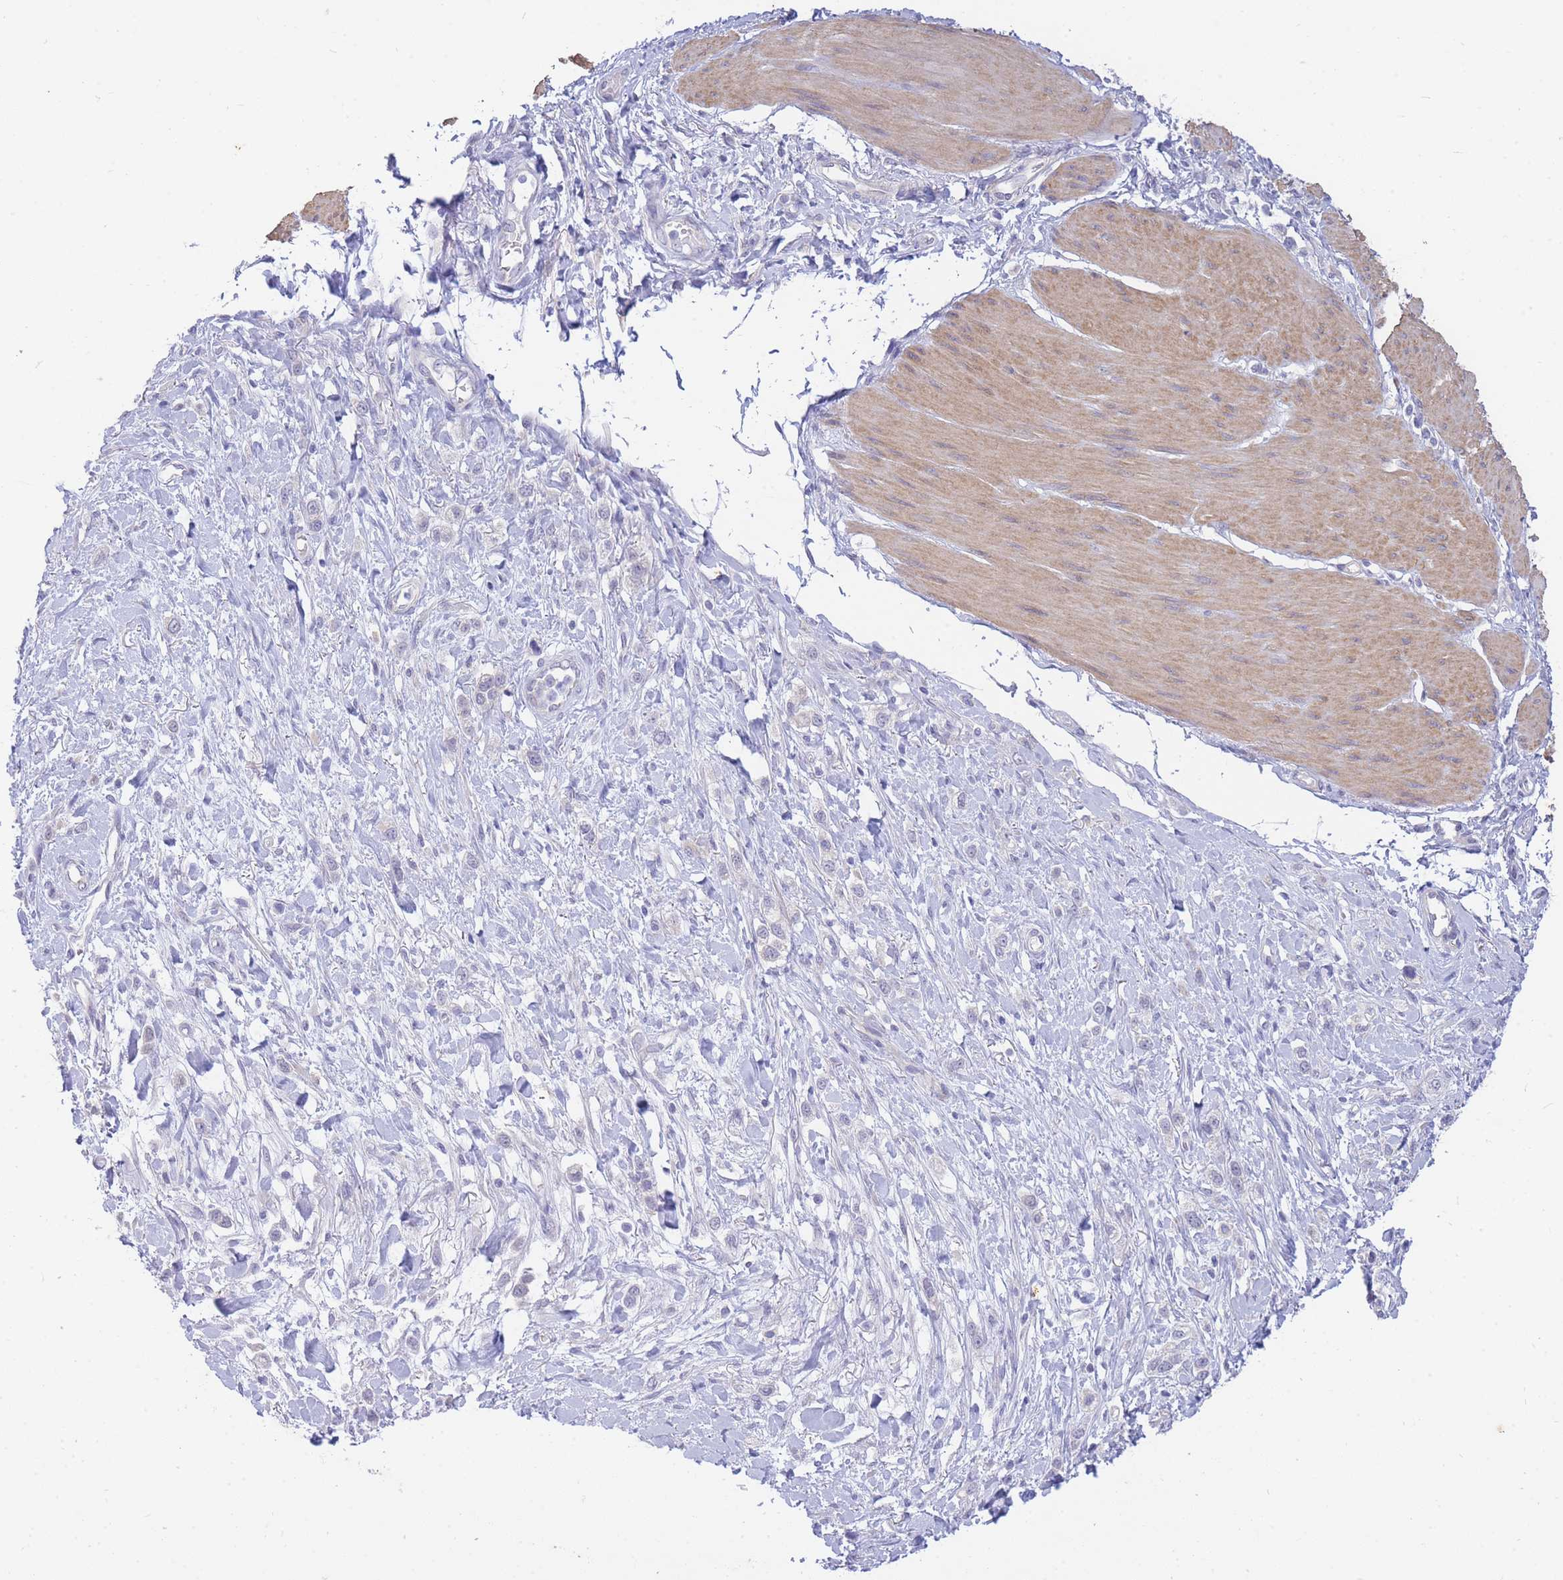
{"staining": {"intensity": "negative", "quantity": "none", "location": "none"}, "tissue": "stomach cancer", "cell_type": "Tumor cells", "image_type": "cancer", "snomed": [{"axis": "morphology", "description": "Adenocarcinoma, NOS"}, {"axis": "topography", "description": "Stomach"}], "caption": "A high-resolution photomicrograph shows immunohistochemistry staining of adenocarcinoma (stomach), which demonstrates no significant positivity in tumor cells.", "gene": "SUGT1", "patient": {"sex": "female", "age": 65}}